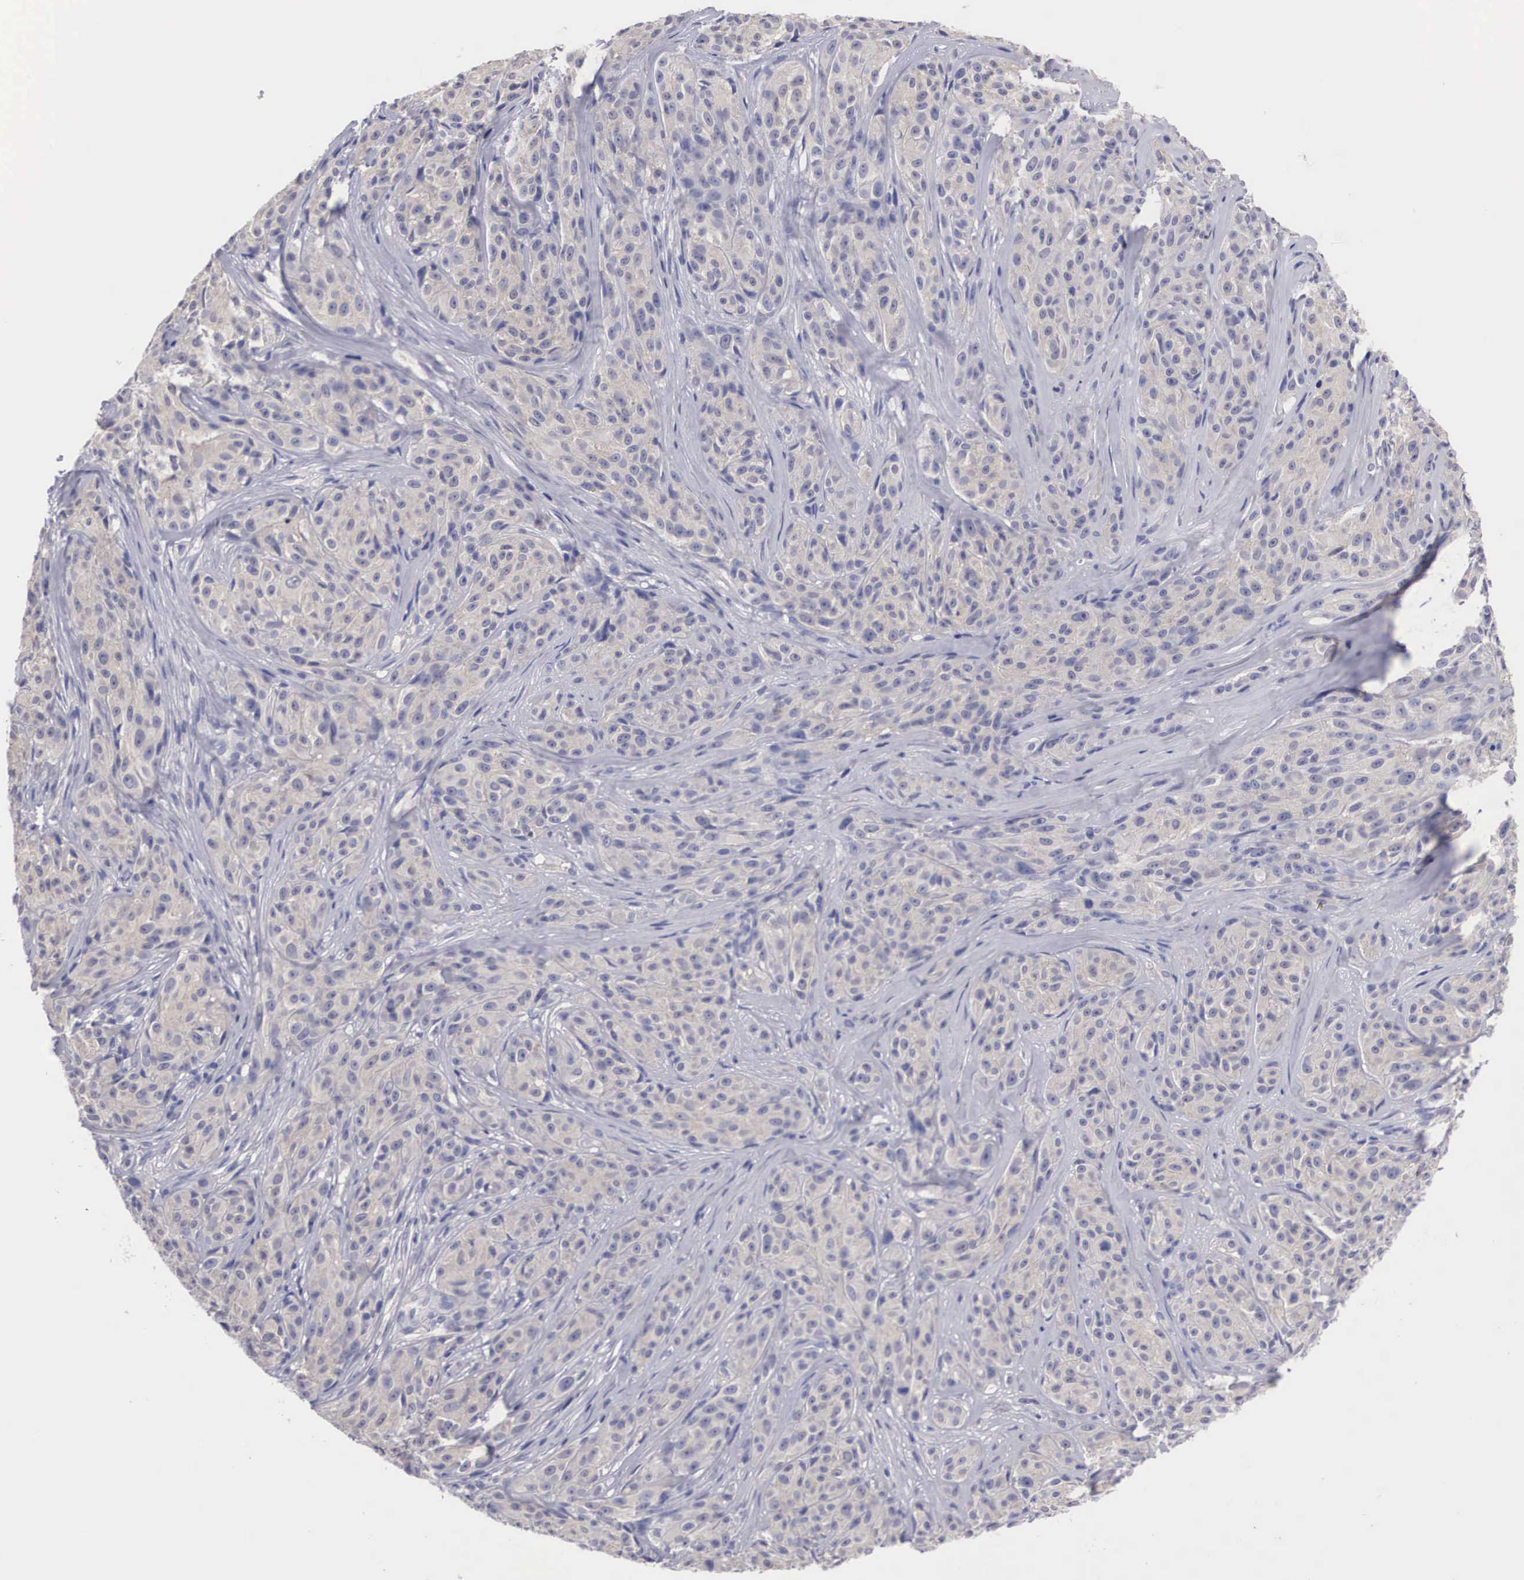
{"staining": {"intensity": "weak", "quantity": "25%-75%", "location": "cytoplasmic/membranous"}, "tissue": "melanoma", "cell_type": "Tumor cells", "image_type": "cancer", "snomed": [{"axis": "morphology", "description": "Malignant melanoma, NOS"}, {"axis": "topography", "description": "Skin"}], "caption": "Weak cytoplasmic/membranous protein staining is identified in about 25%-75% of tumor cells in malignant melanoma. (DAB = brown stain, brightfield microscopy at high magnification).", "gene": "ABHD4", "patient": {"sex": "male", "age": 56}}